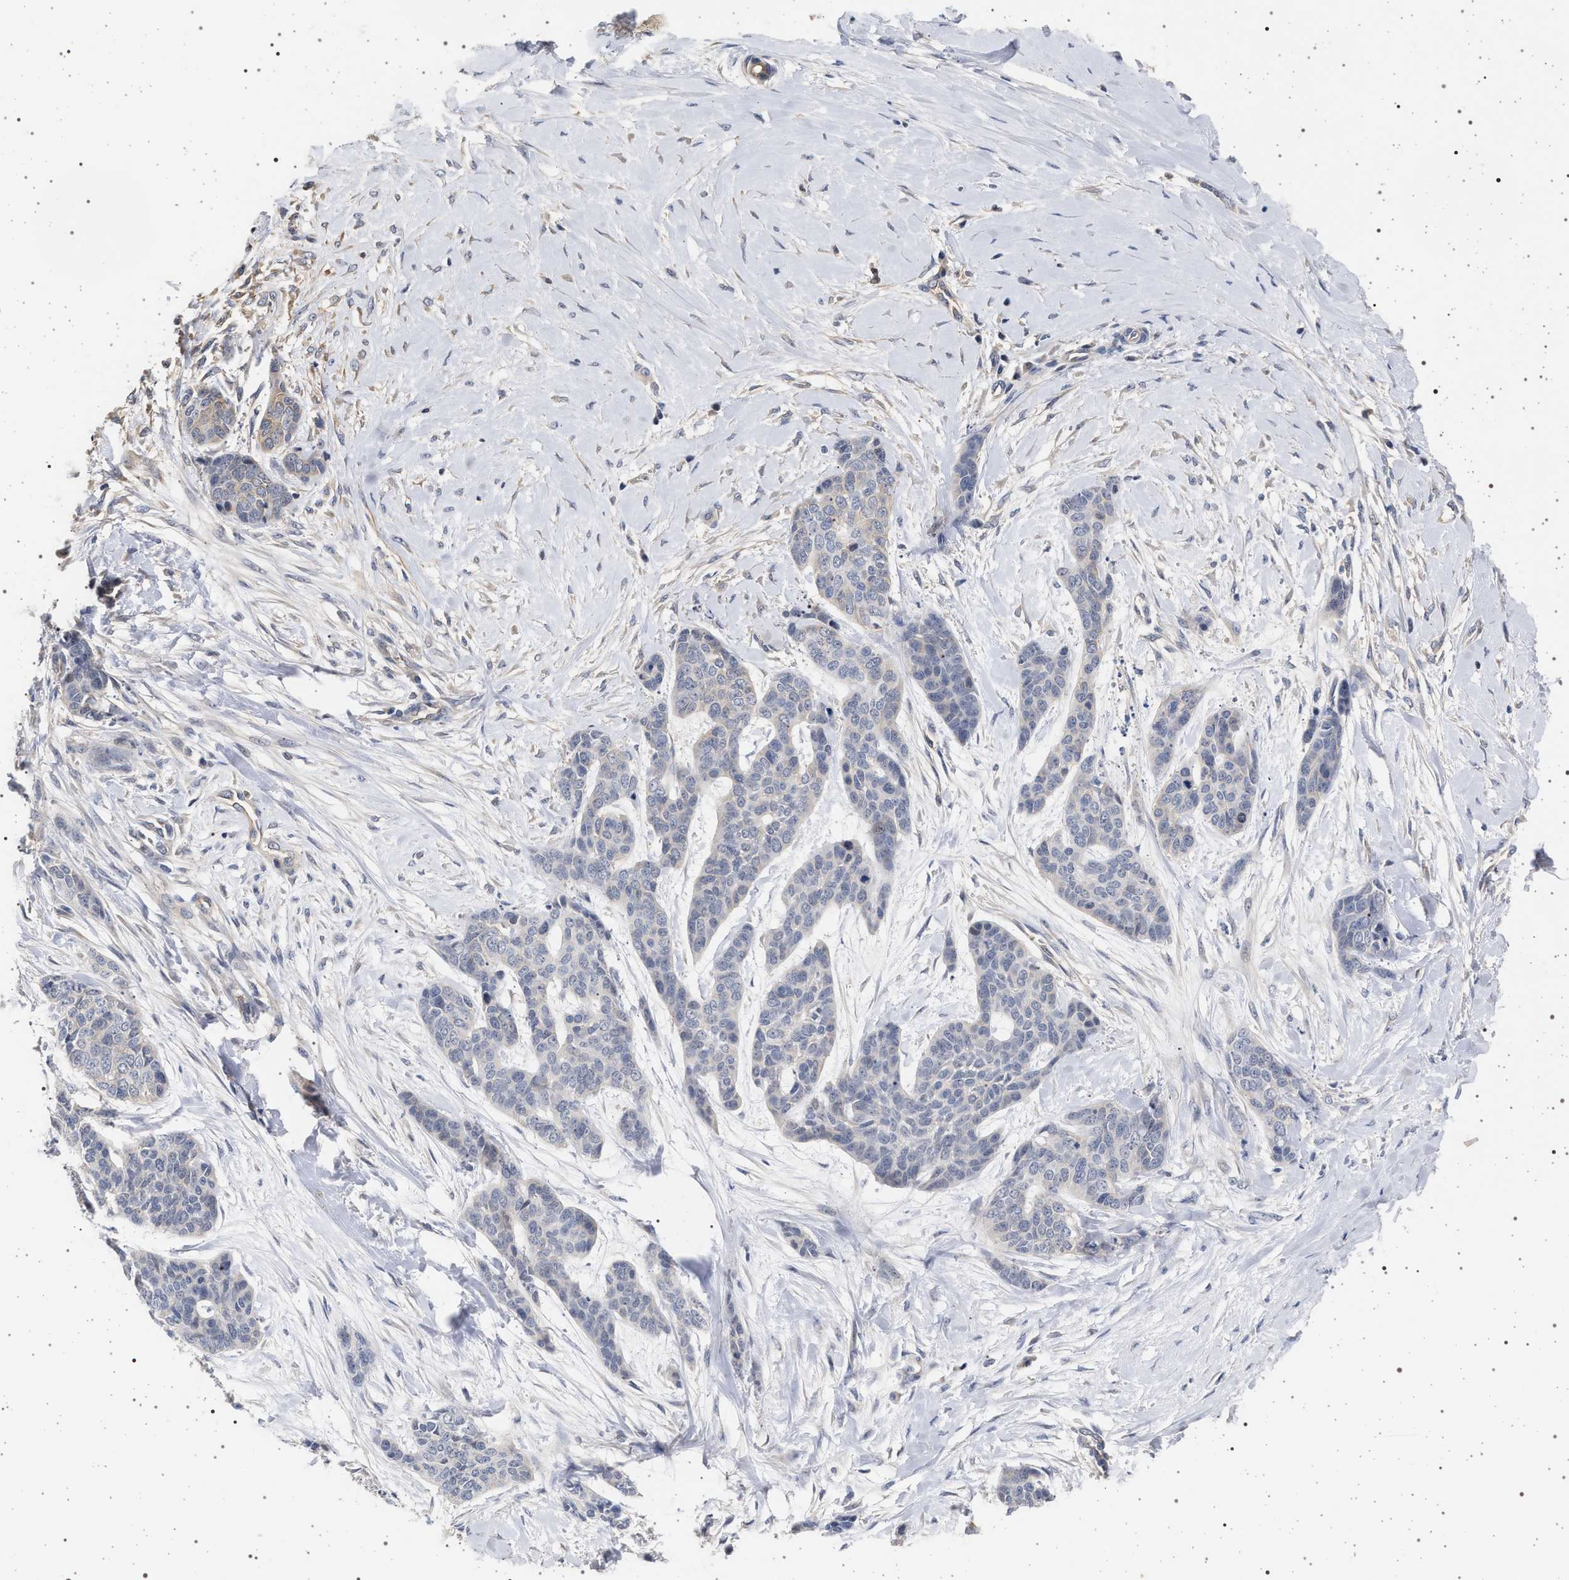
{"staining": {"intensity": "negative", "quantity": "none", "location": "none"}, "tissue": "skin cancer", "cell_type": "Tumor cells", "image_type": "cancer", "snomed": [{"axis": "morphology", "description": "Basal cell carcinoma"}, {"axis": "topography", "description": "Skin"}], "caption": "The immunohistochemistry (IHC) micrograph has no significant positivity in tumor cells of basal cell carcinoma (skin) tissue.", "gene": "RBM48", "patient": {"sex": "female", "age": 64}}